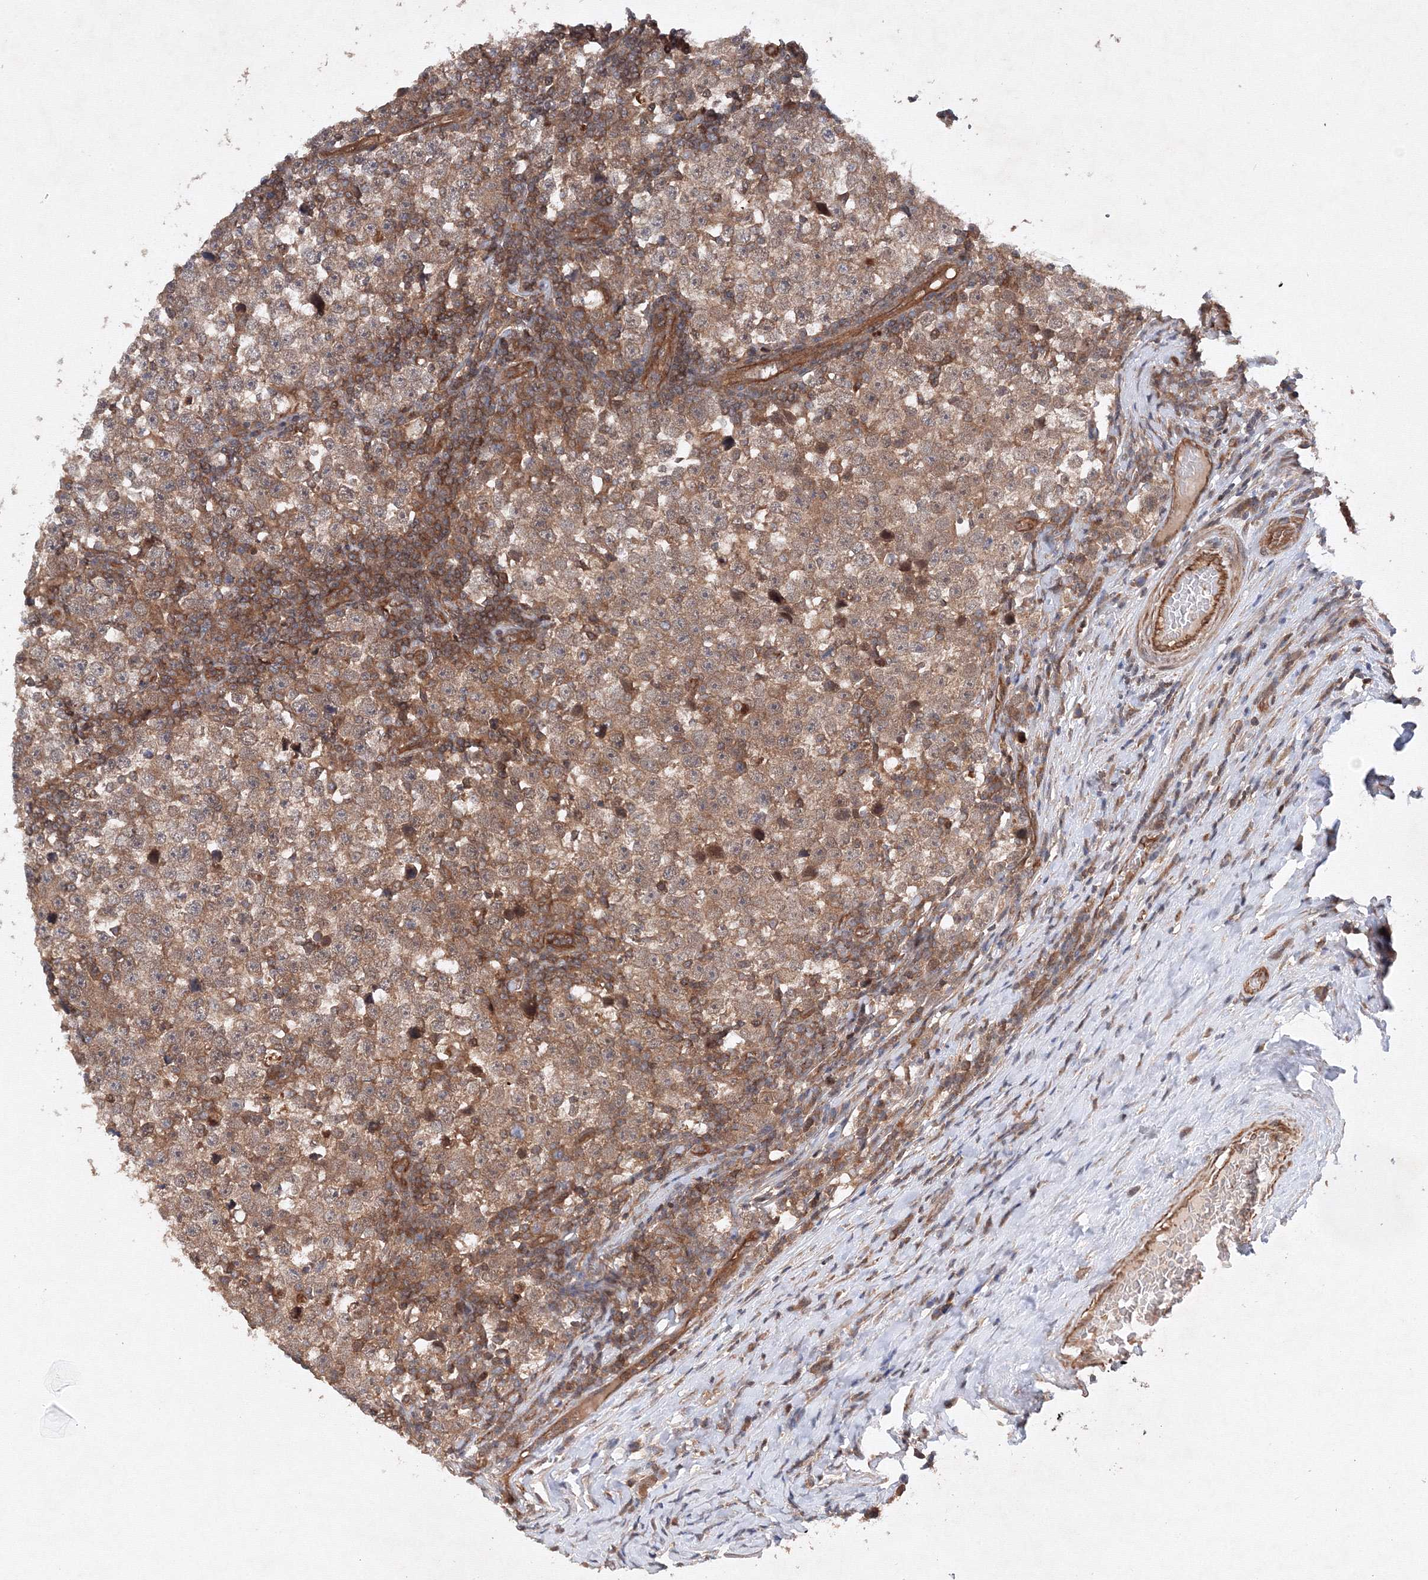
{"staining": {"intensity": "moderate", "quantity": ">75%", "location": "cytoplasmic/membranous"}, "tissue": "testis cancer", "cell_type": "Tumor cells", "image_type": "cancer", "snomed": [{"axis": "morphology", "description": "Normal tissue, NOS"}, {"axis": "morphology", "description": "Seminoma, NOS"}, {"axis": "topography", "description": "Testis"}], "caption": "Testis seminoma stained for a protein shows moderate cytoplasmic/membranous positivity in tumor cells.", "gene": "DCTD", "patient": {"sex": "male", "age": 43}}